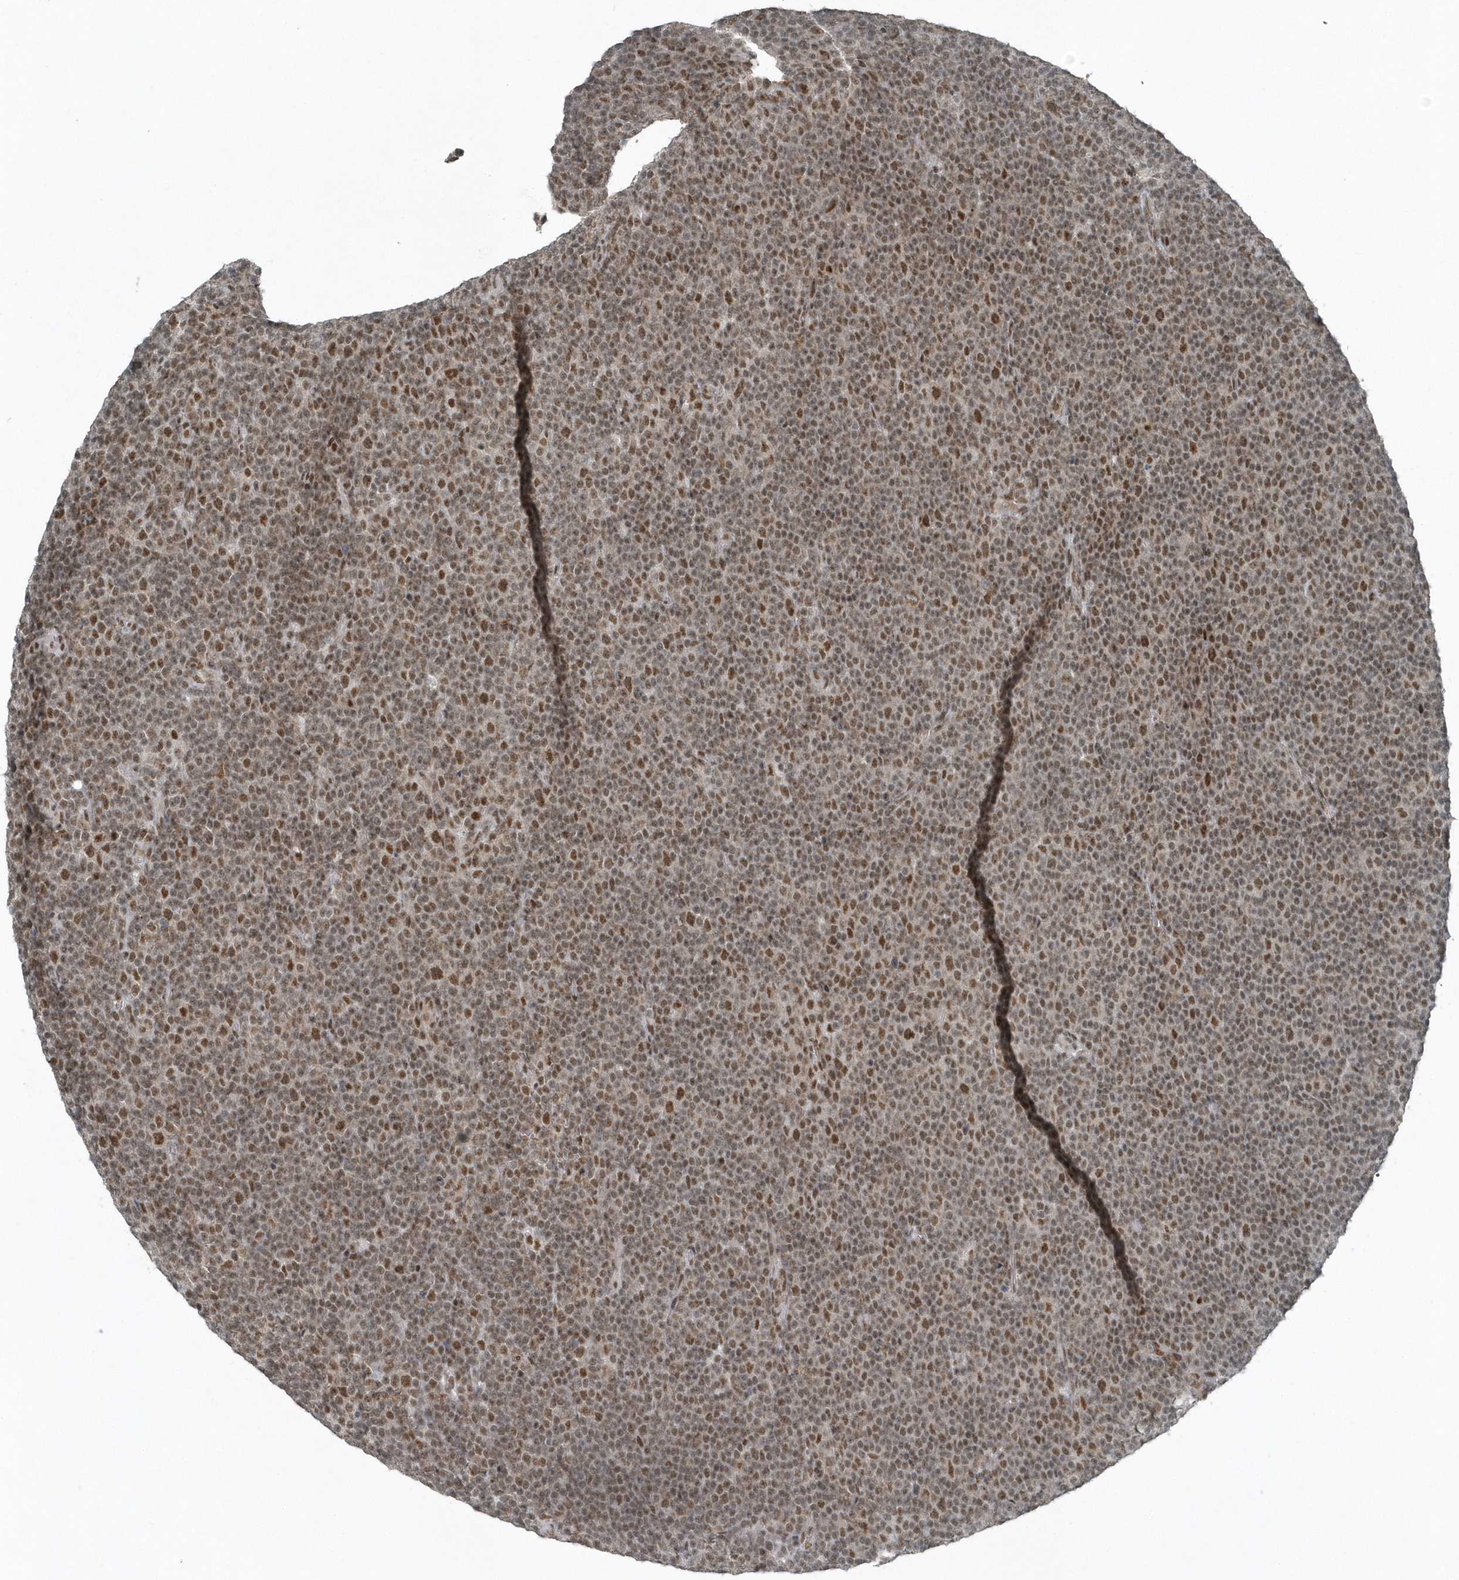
{"staining": {"intensity": "moderate", "quantity": ">75%", "location": "nuclear"}, "tissue": "lymphoma", "cell_type": "Tumor cells", "image_type": "cancer", "snomed": [{"axis": "morphology", "description": "Malignant lymphoma, non-Hodgkin's type, Low grade"}, {"axis": "topography", "description": "Lymph node"}], "caption": "DAB (3,3'-diaminobenzidine) immunohistochemical staining of human low-grade malignant lymphoma, non-Hodgkin's type shows moderate nuclear protein positivity in about >75% of tumor cells. The staining was performed using DAB, with brown indicating positive protein expression. Nuclei are stained blue with hematoxylin.", "gene": "YTHDC1", "patient": {"sex": "female", "age": 67}}